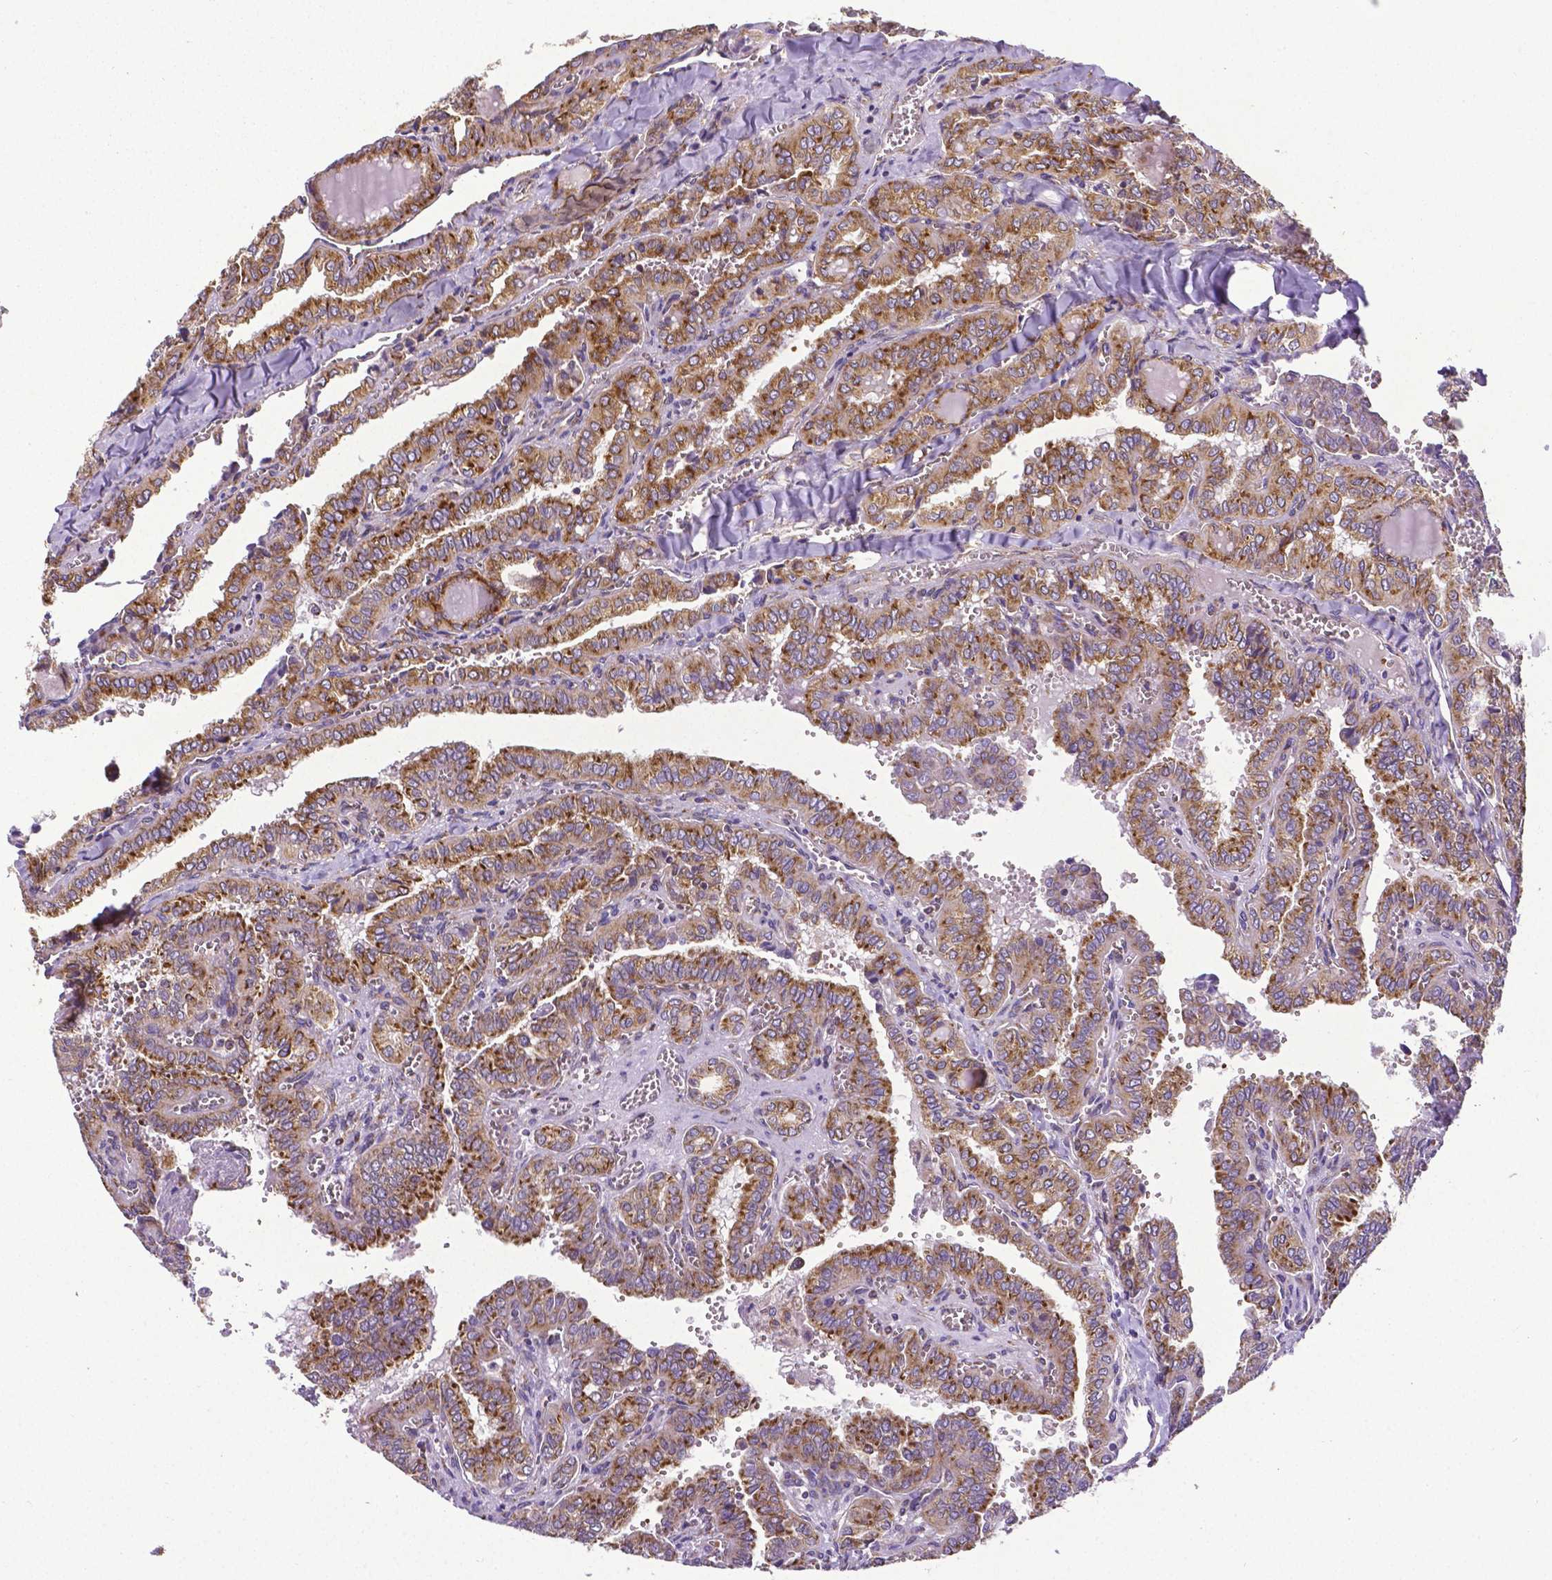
{"staining": {"intensity": "moderate", "quantity": ">75%", "location": "cytoplasmic/membranous"}, "tissue": "thyroid cancer", "cell_type": "Tumor cells", "image_type": "cancer", "snomed": [{"axis": "morphology", "description": "Papillary adenocarcinoma, NOS"}, {"axis": "topography", "description": "Thyroid gland"}], "caption": "Approximately >75% of tumor cells in human papillary adenocarcinoma (thyroid) reveal moderate cytoplasmic/membranous protein positivity as visualized by brown immunohistochemical staining.", "gene": "MTDH", "patient": {"sex": "female", "age": 41}}